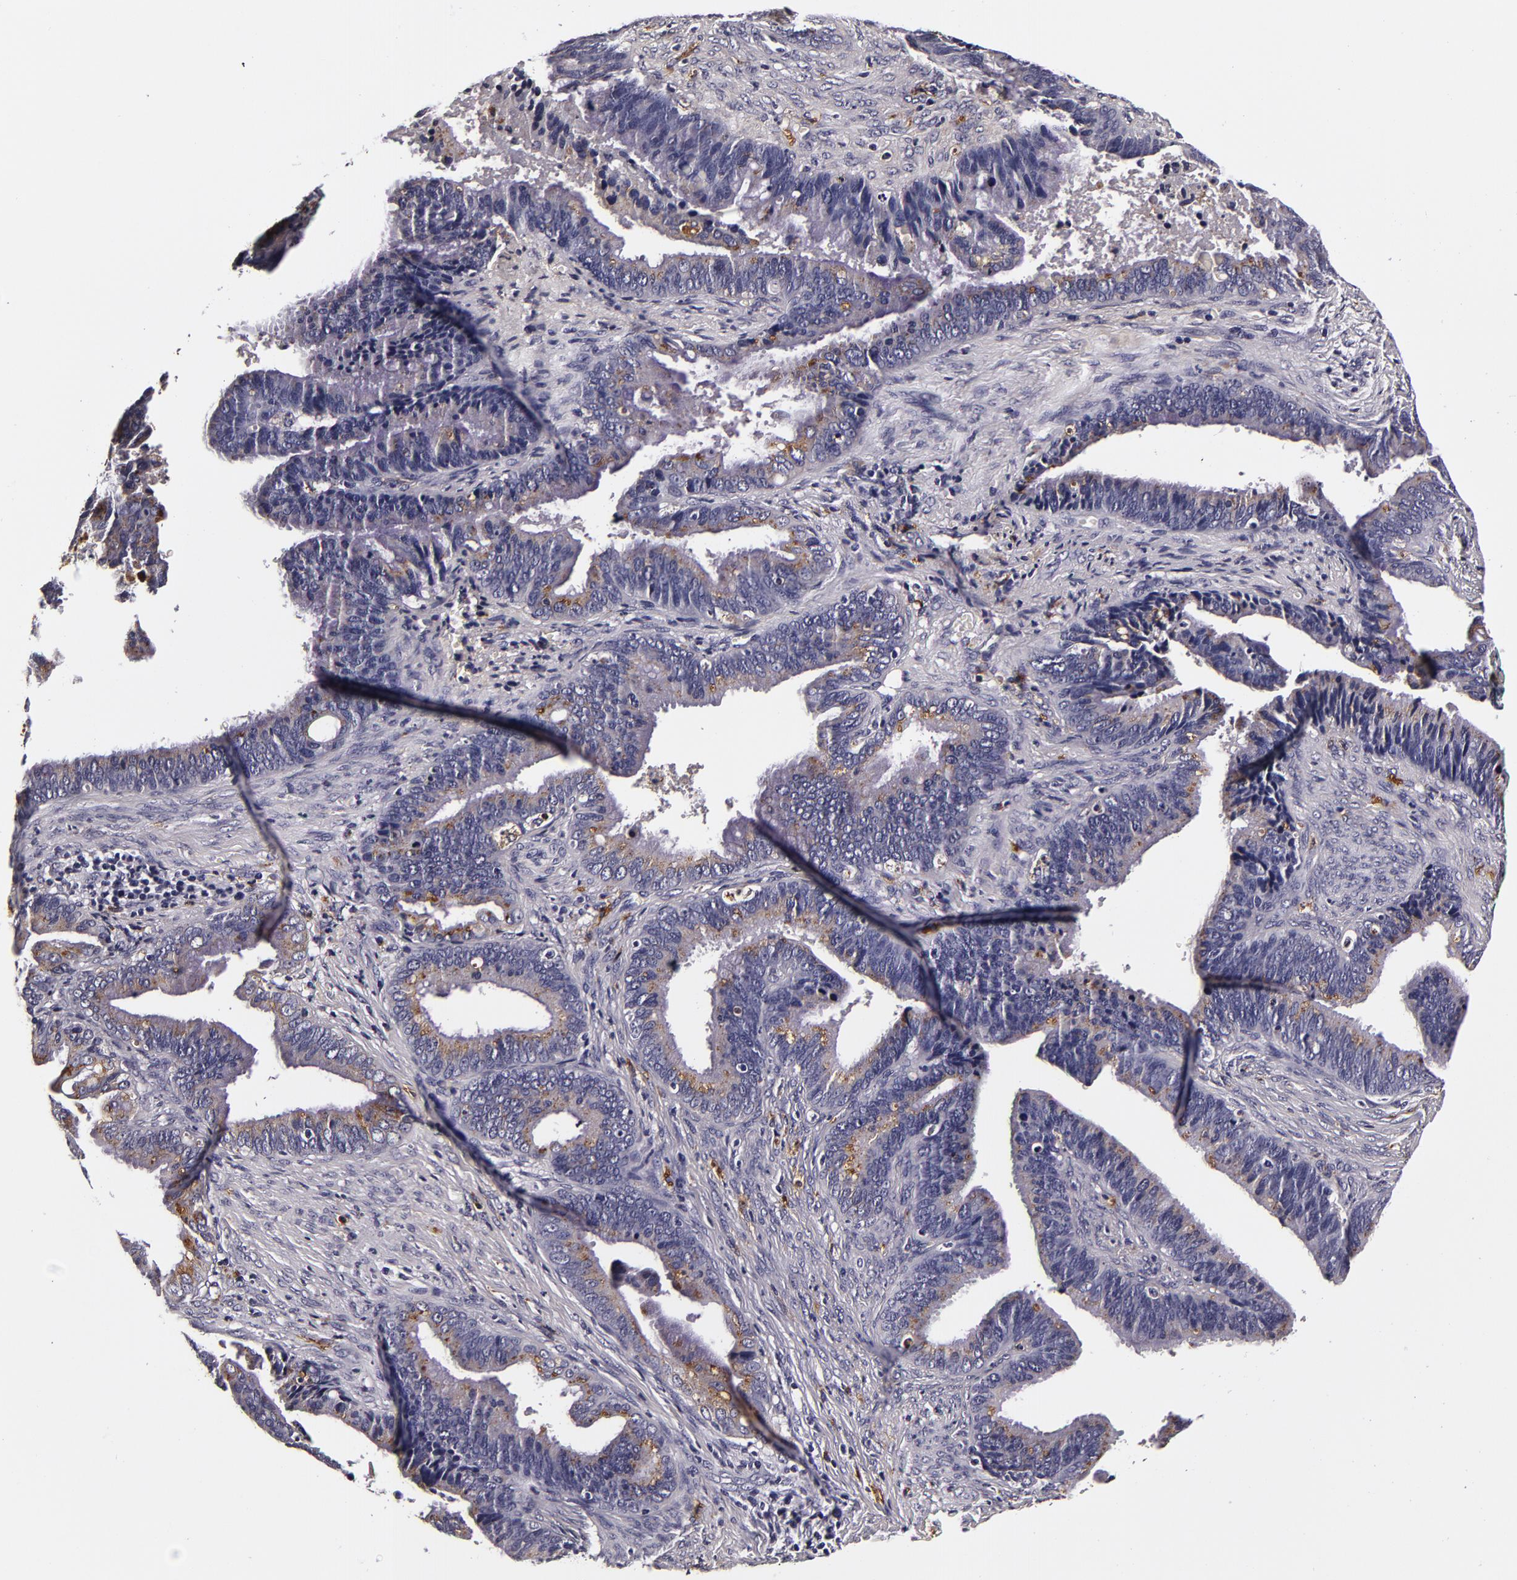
{"staining": {"intensity": "moderate", "quantity": ">75%", "location": "cytoplasmic/membranous"}, "tissue": "cervical cancer", "cell_type": "Tumor cells", "image_type": "cancer", "snomed": [{"axis": "morphology", "description": "Adenocarcinoma, NOS"}, {"axis": "topography", "description": "Cervix"}], "caption": "Immunohistochemistry micrograph of neoplastic tissue: human cervical adenocarcinoma stained using IHC displays medium levels of moderate protein expression localized specifically in the cytoplasmic/membranous of tumor cells, appearing as a cytoplasmic/membranous brown color.", "gene": "LGALS3BP", "patient": {"sex": "female", "age": 47}}